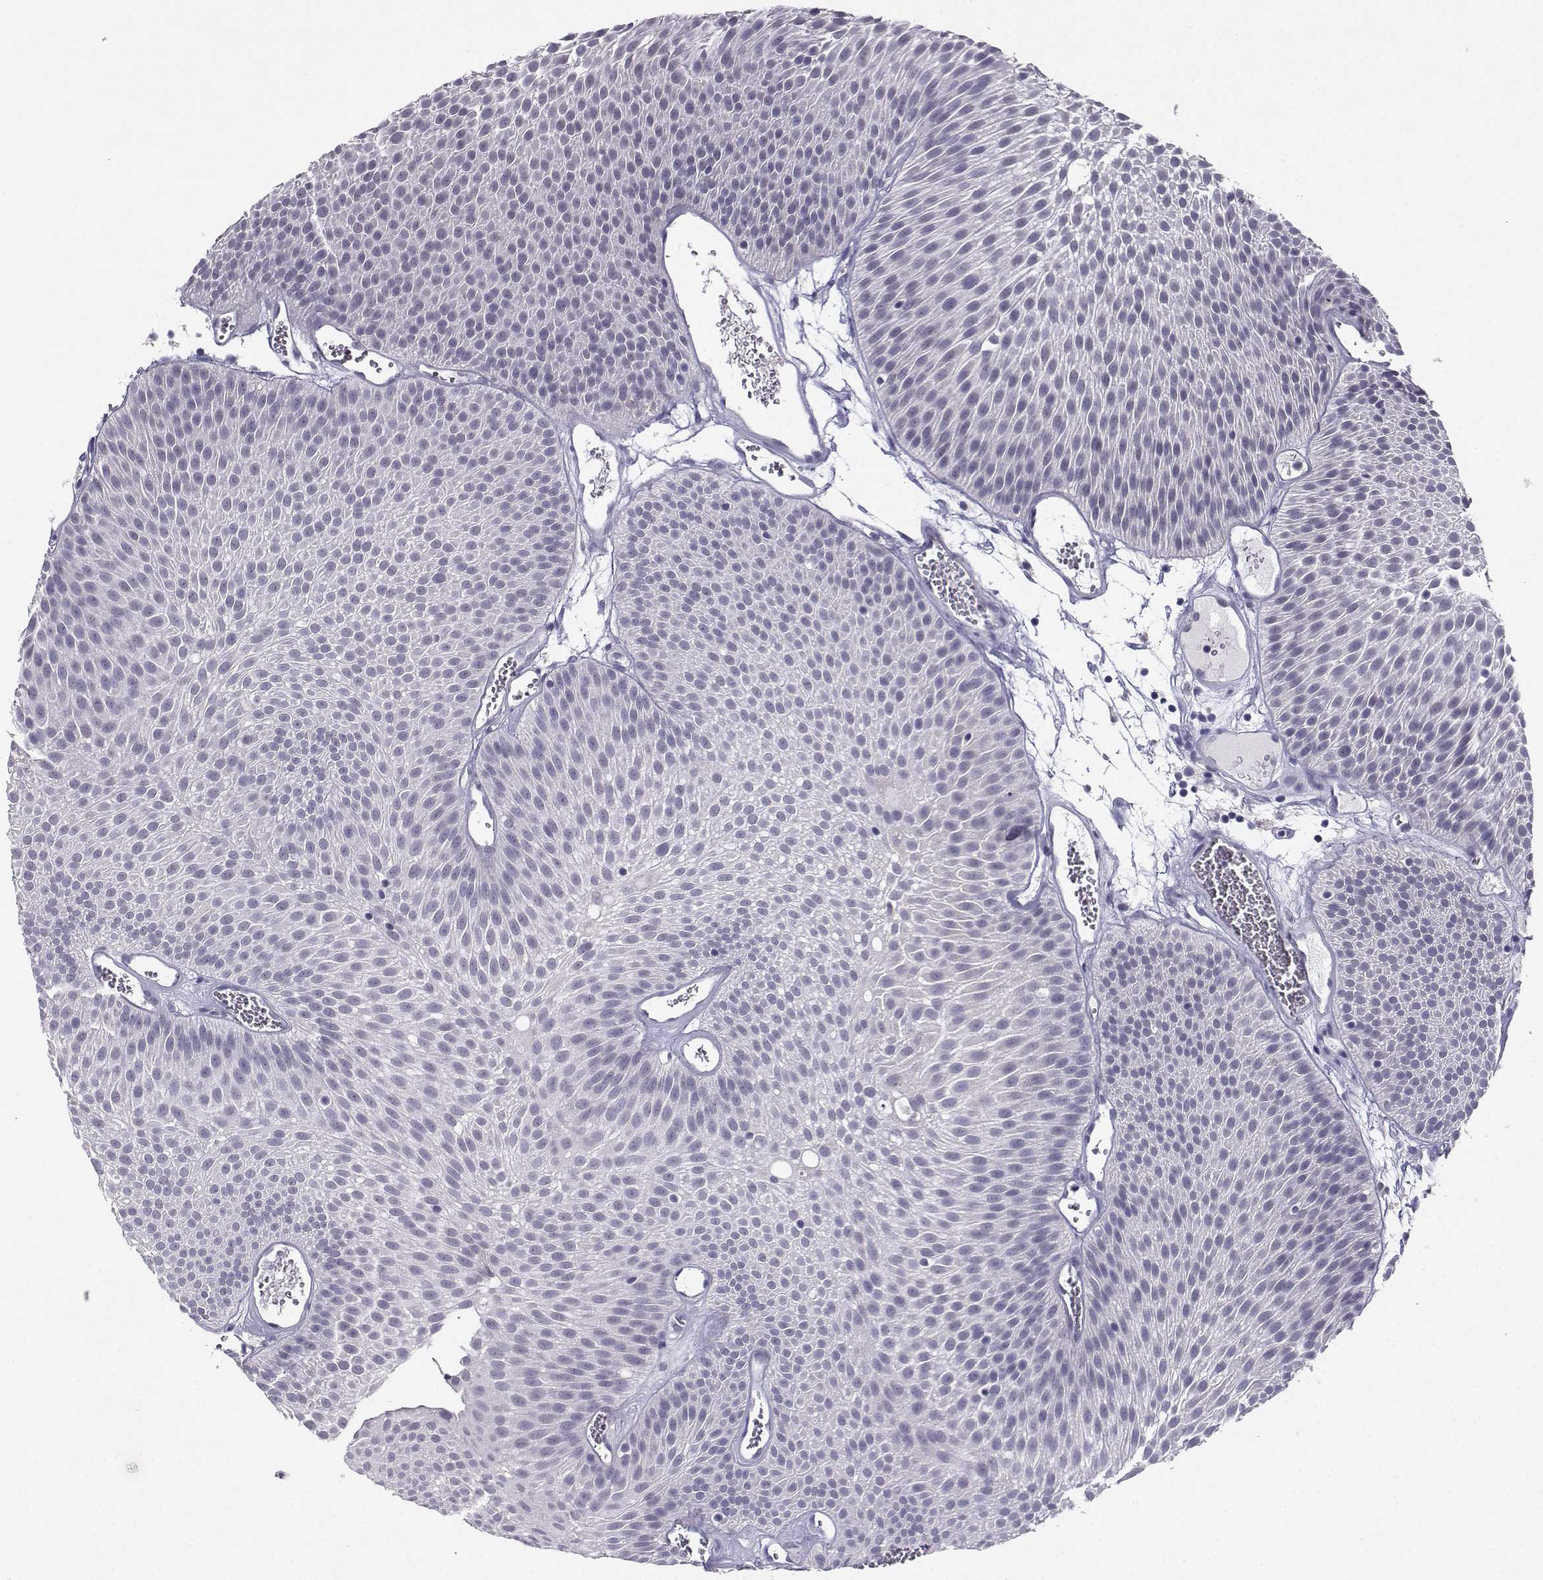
{"staining": {"intensity": "negative", "quantity": "none", "location": "none"}, "tissue": "urothelial cancer", "cell_type": "Tumor cells", "image_type": "cancer", "snomed": [{"axis": "morphology", "description": "Urothelial carcinoma, Low grade"}, {"axis": "topography", "description": "Urinary bladder"}], "caption": "Immunohistochemical staining of urothelial carcinoma (low-grade) displays no significant positivity in tumor cells.", "gene": "TBR1", "patient": {"sex": "male", "age": 52}}